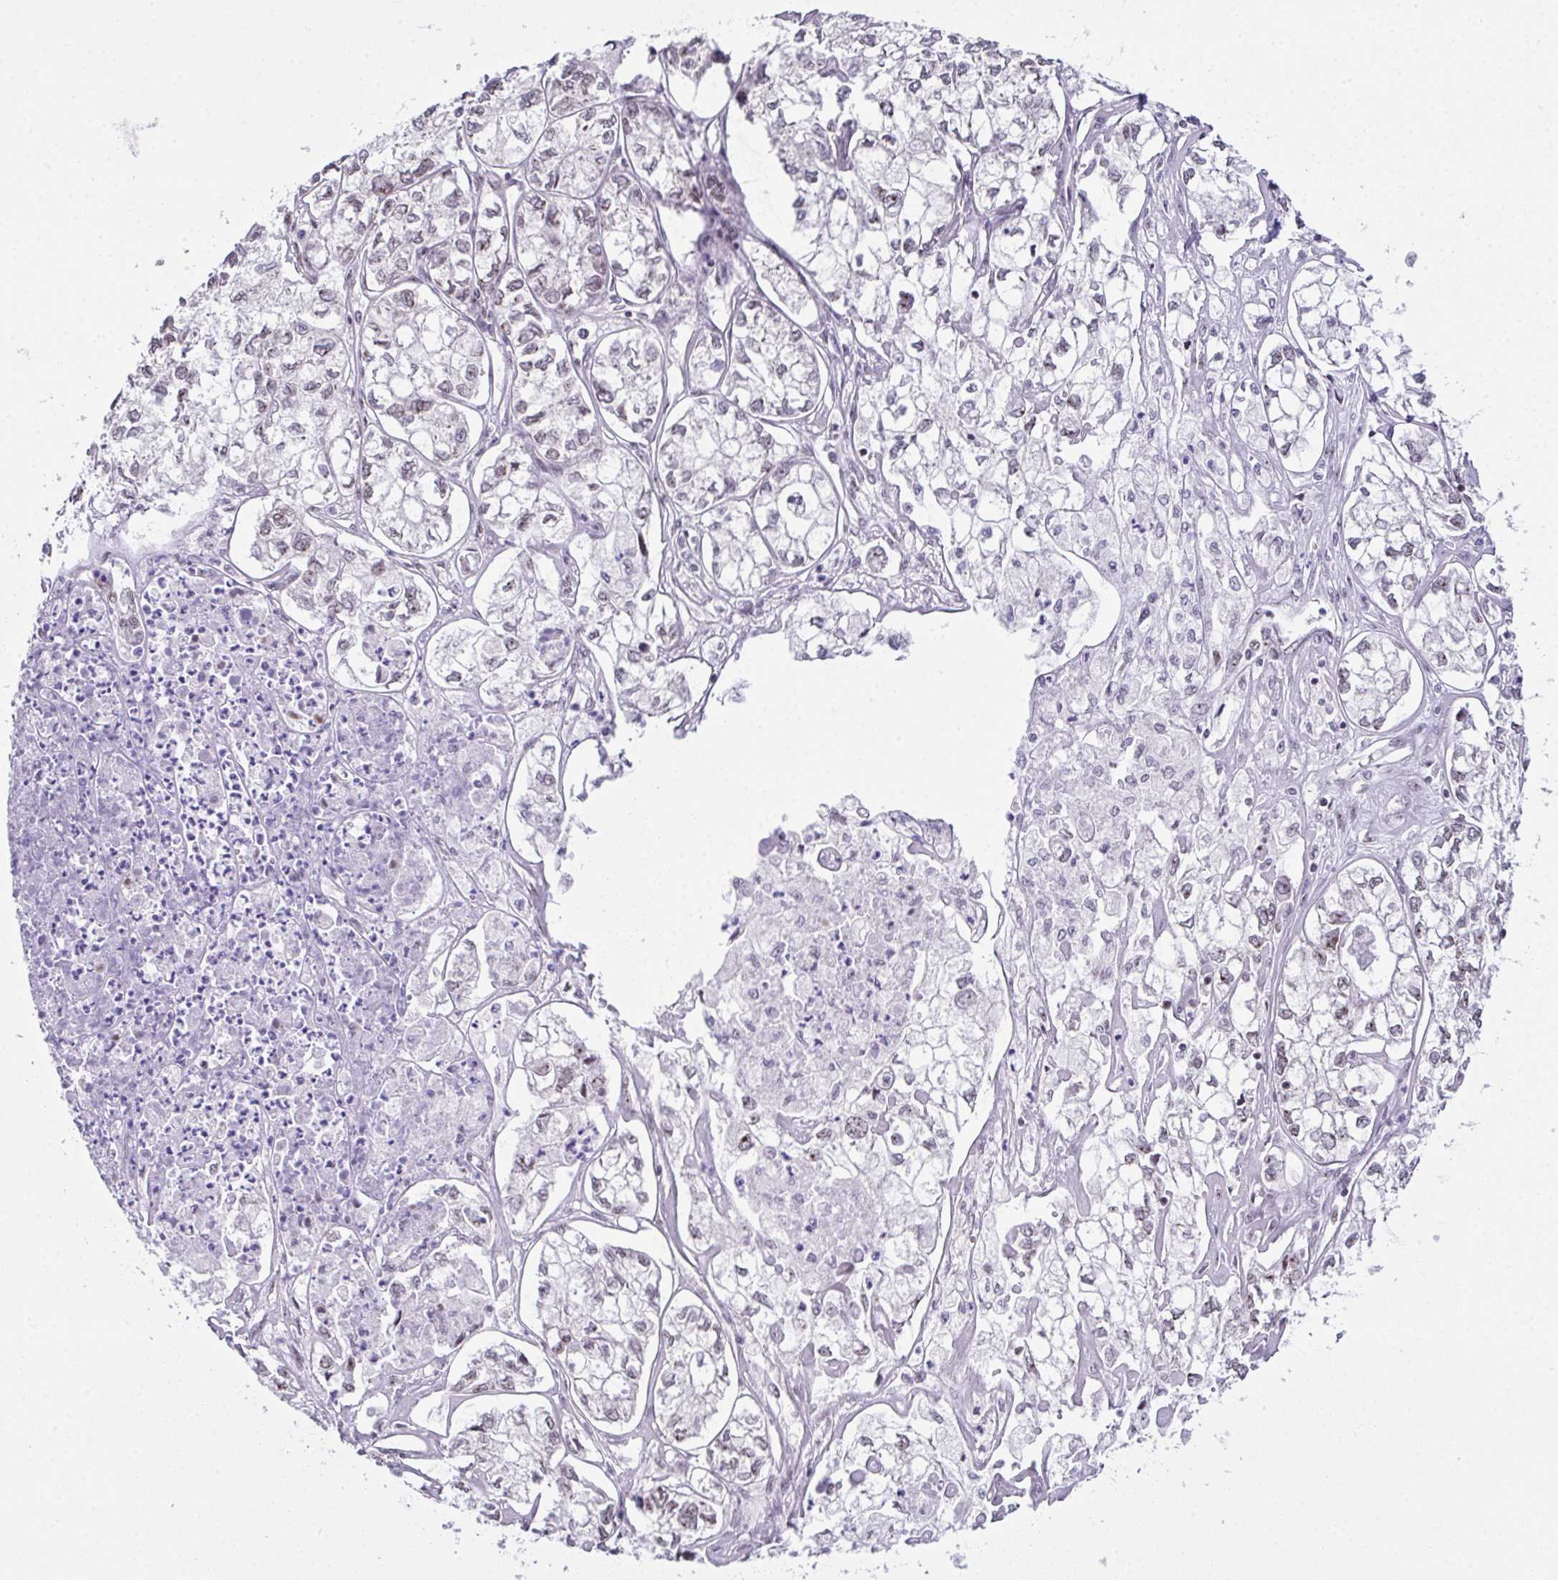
{"staining": {"intensity": "moderate", "quantity": "25%-75%", "location": "nuclear"}, "tissue": "ovarian cancer", "cell_type": "Tumor cells", "image_type": "cancer", "snomed": [{"axis": "morphology", "description": "Carcinoma, endometroid"}, {"axis": "topography", "description": "Ovary"}], "caption": "Endometroid carcinoma (ovarian) stained with immunohistochemistry demonstrates moderate nuclear staining in about 25%-75% of tumor cells. The staining was performed using DAB, with brown indicating positive protein expression. Nuclei are stained blue with hematoxylin.", "gene": "ZNF800", "patient": {"sex": "female", "age": 64}}